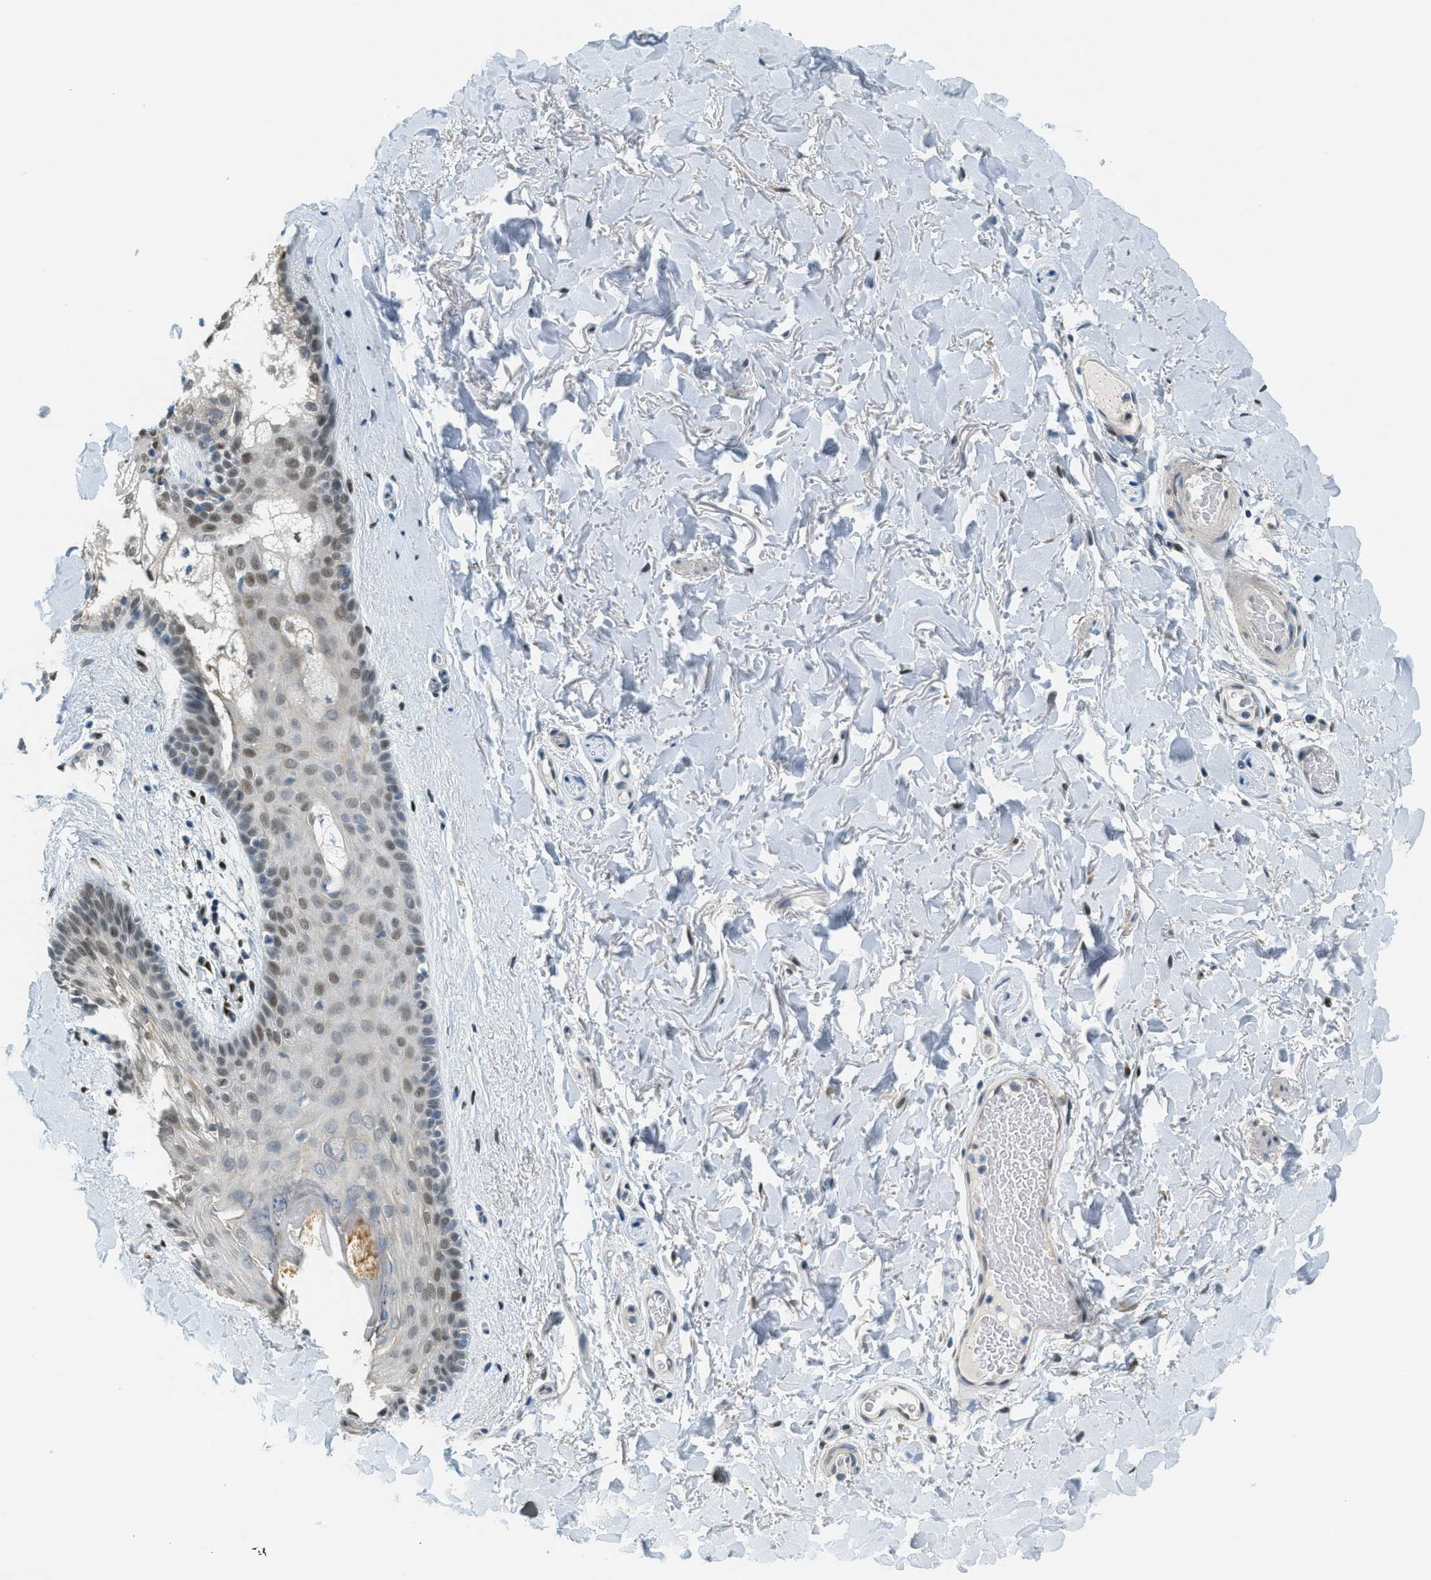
{"staining": {"intensity": "weak", "quantity": "25%-75%", "location": "nuclear"}, "tissue": "skin", "cell_type": "Epidermal cells", "image_type": "normal", "snomed": [{"axis": "morphology", "description": "Normal tissue, NOS"}, {"axis": "topography", "description": "Anal"}], "caption": "Approximately 25%-75% of epidermal cells in normal skin demonstrate weak nuclear protein expression as visualized by brown immunohistochemical staining.", "gene": "TCF3", "patient": {"sex": "male", "age": 74}}